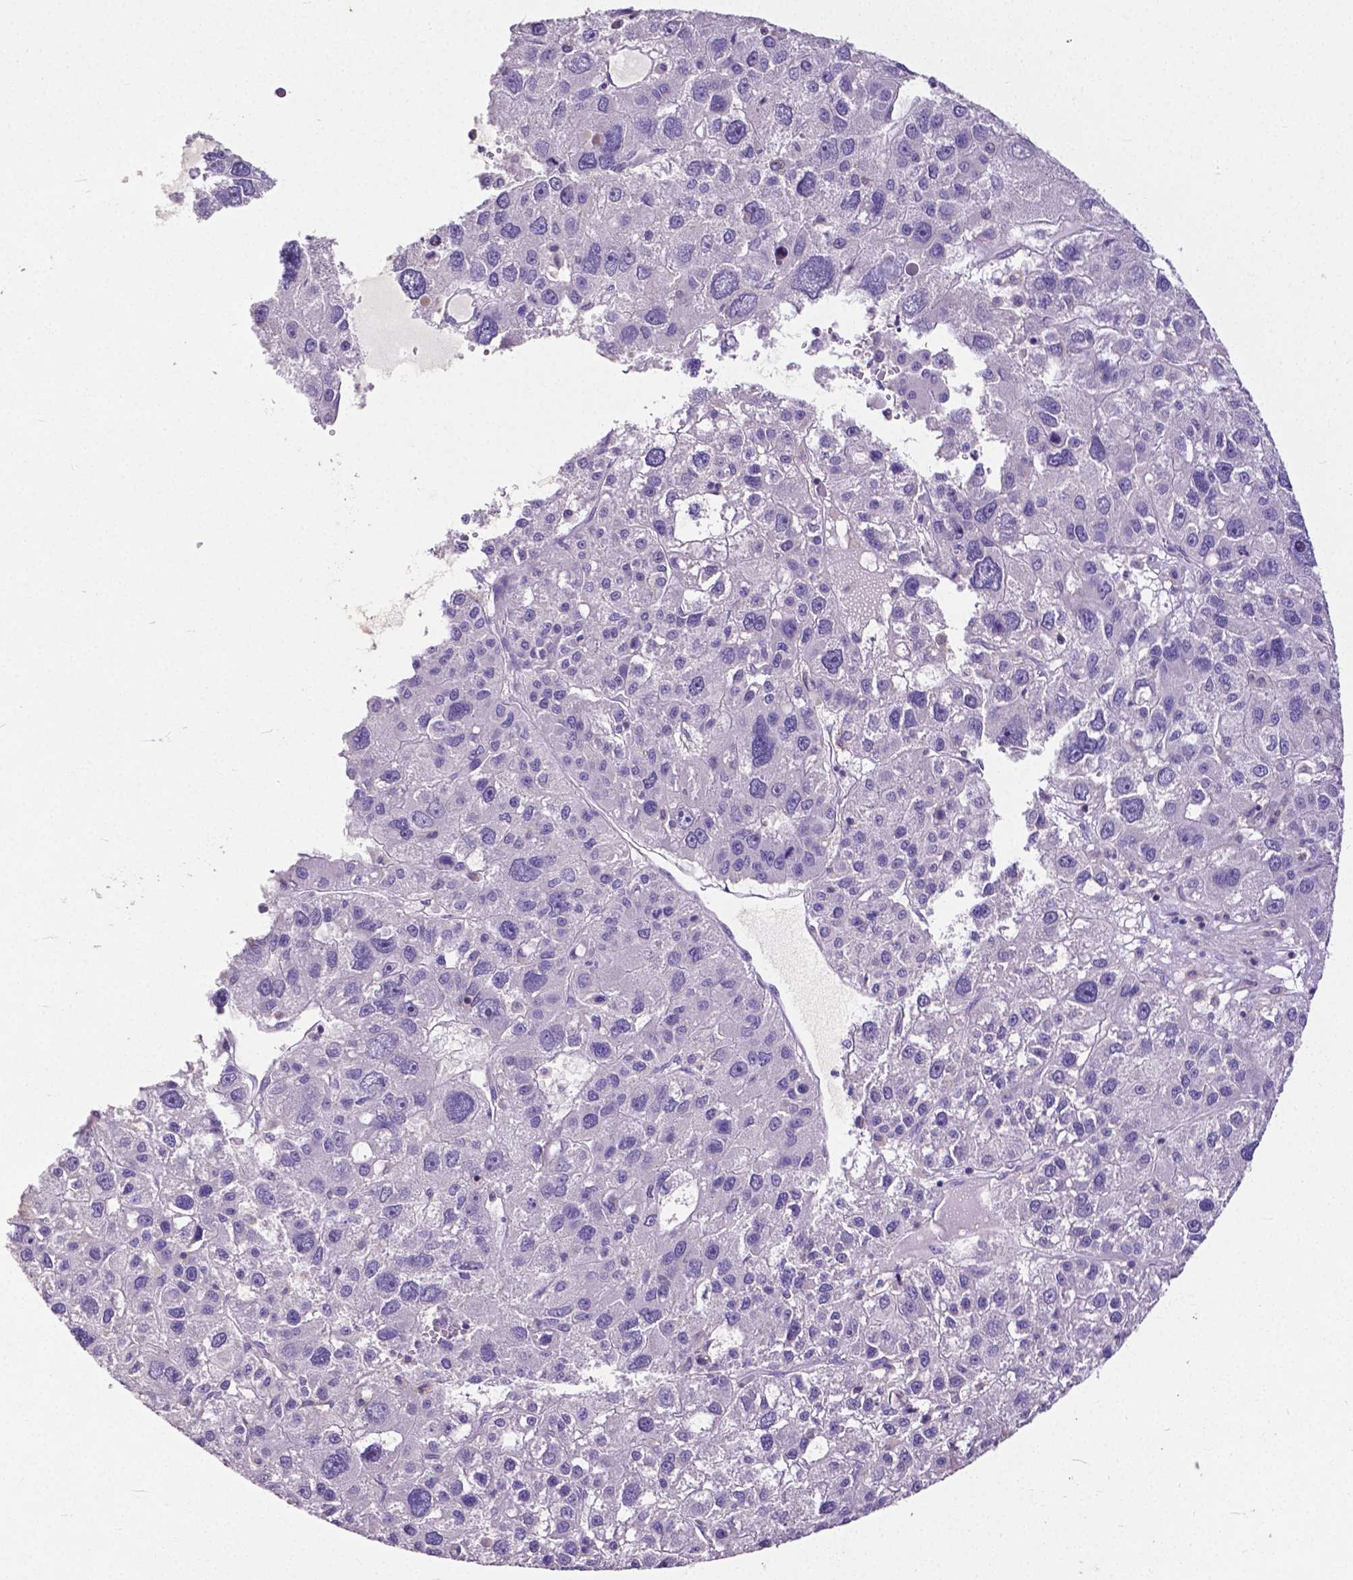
{"staining": {"intensity": "negative", "quantity": "none", "location": "none"}, "tissue": "liver cancer", "cell_type": "Tumor cells", "image_type": "cancer", "snomed": [{"axis": "morphology", "description": "Carcinoma, Hepatocellular, NOS"}, {"axis": "topography", "description": "Liver"}], "caption": "IHC of human liver hepatocellular carcinoma displays no positivity in tumor cells. The staining was performed using DAB to visualize the protein expression in brown, while the nuclei were stained in blue with hematoxylin (Magnification: 20x).", "gene": "CD4", "patient": {"sex": "male", "age": 73}}